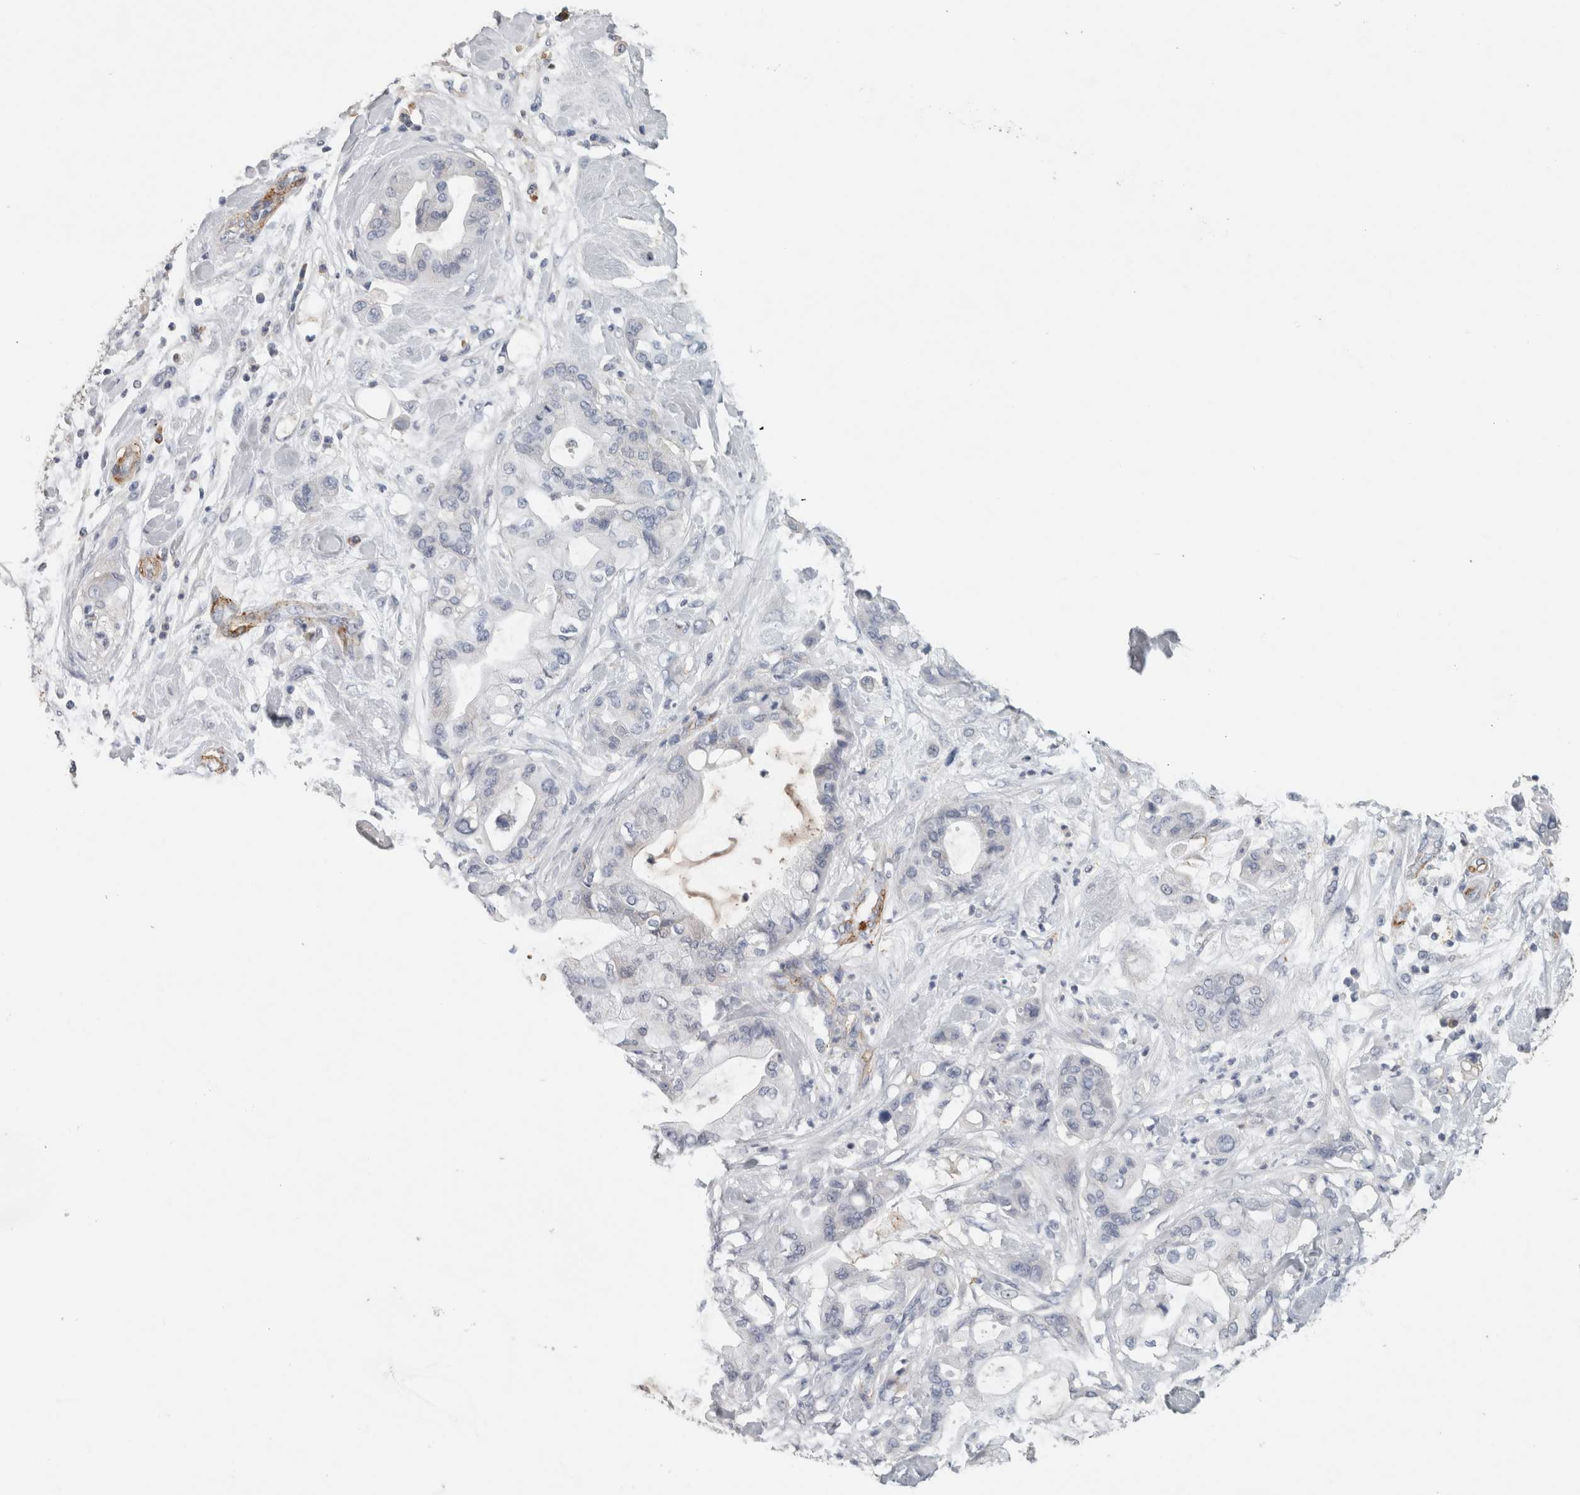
{"staining": {"intensity": "negative", "quantity": "none", "location": "none"}, "tissue": "pancreatic cancer", "cell_type": "Tumor cells", "image_type": "cancer", "snomed": [{"axis": "morphology", "description": "Adenocarcinoma, NOS"}, {"axis": "morphology", "description": "Adenocarcinoma, metastatic, NOS"}, {"axis": "topography", "description": "Lymph node"}, {"axis": "topography", "description": "Pancreas"}, {"axis": "topography", "description": "Duodenum"}], "caption": "Protein analysis of pancreatic cancer (metastatic adenocarcinoma) reveals no significant staining in tumor cells.", "gene": "CD36", "patient": {"sex": "female", "age": 64}}